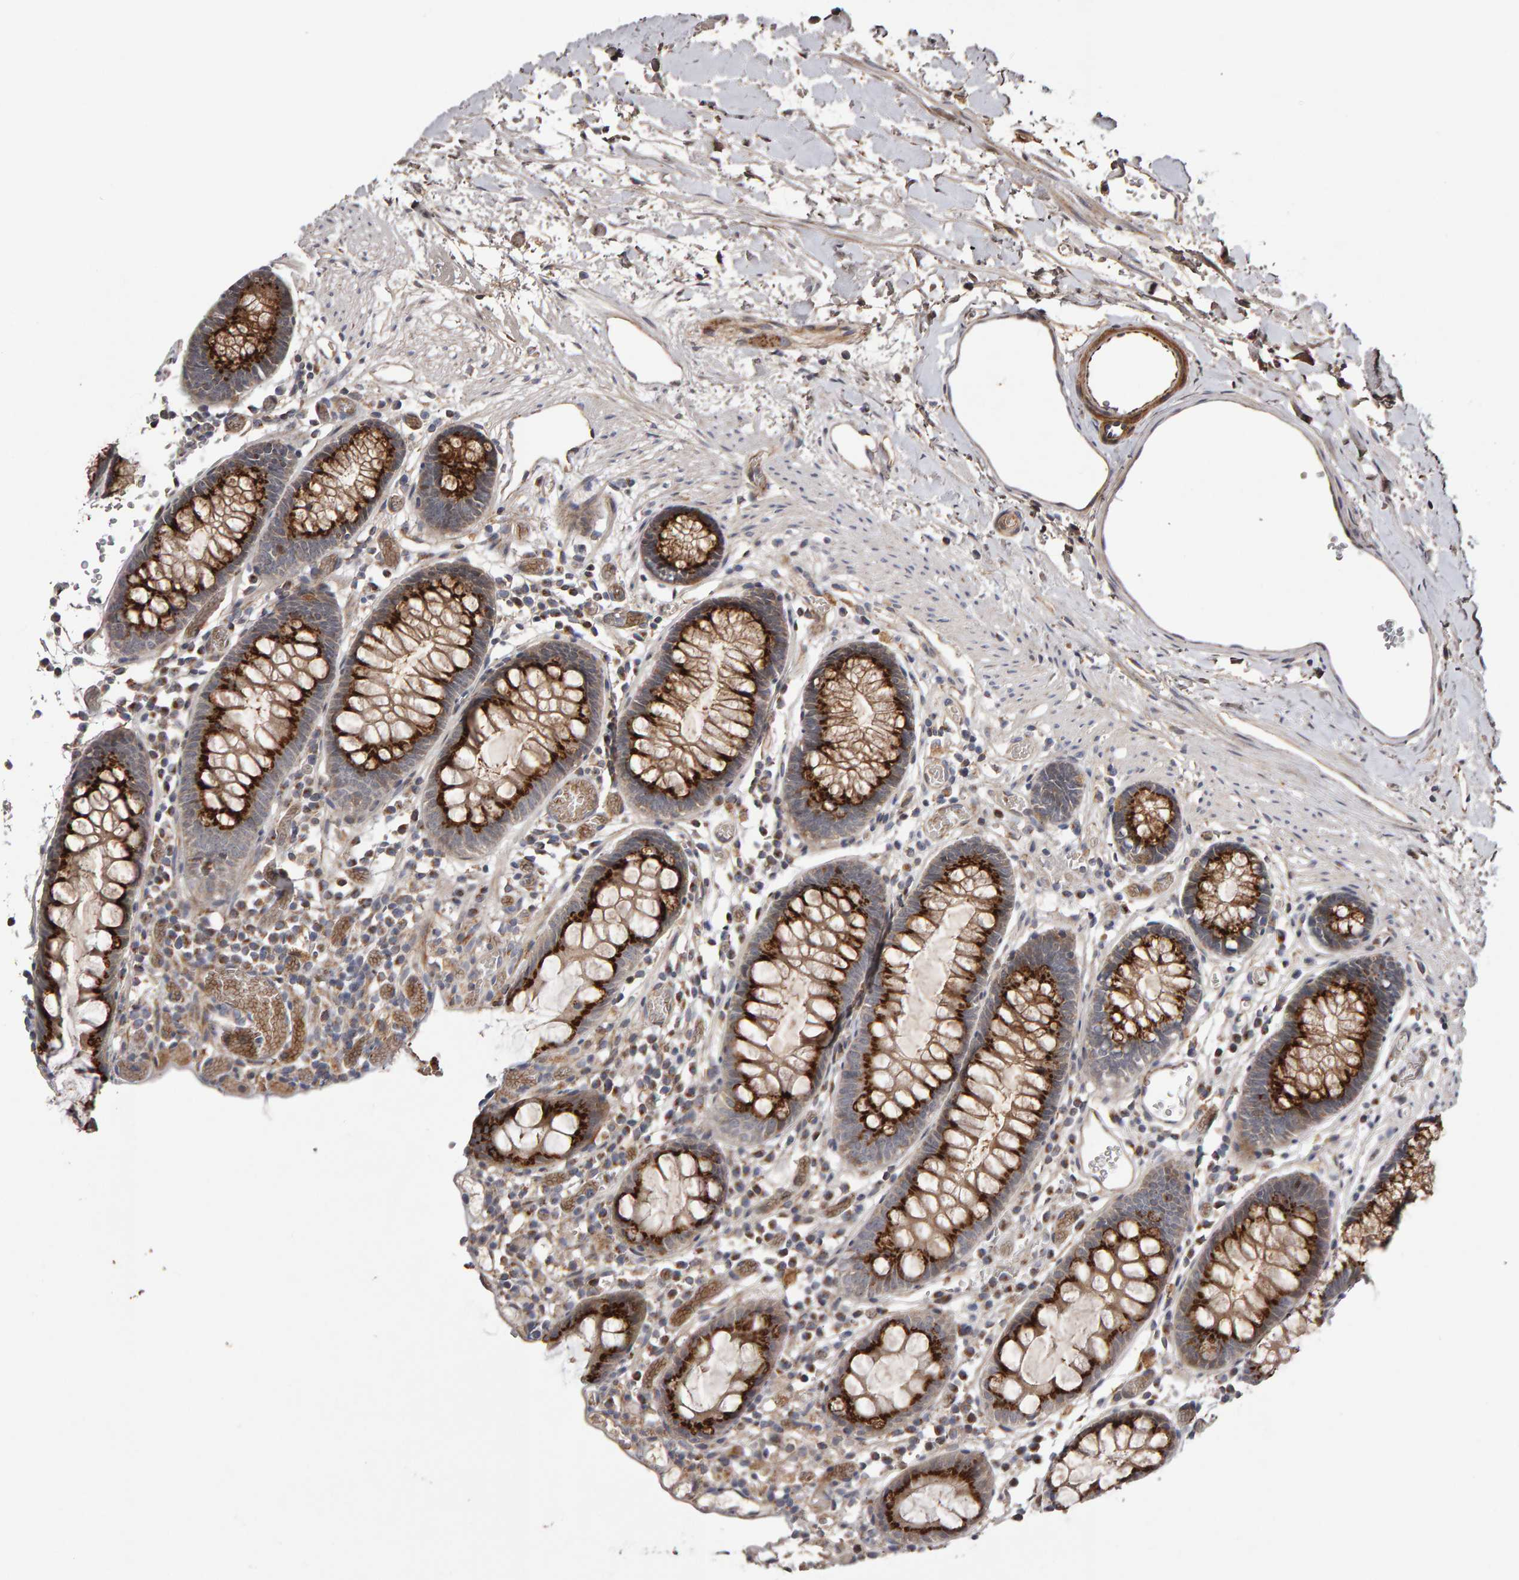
{"staining": {"intensity": "moderate", "quantity": ">75%", "location": "cytoplasmic/membranous"}, "tissue": "colon", "cell_type": "Endothelial cells", "image_type": "normal", "snomed": [{"axis": "morphology", "description": "Normal tissue, NOS"}, {"axis": "topography", "description": "Colon"}], "caption": "Colon stained with IHC reveals moderate cytoplasmic/membranous expression in about >75% of endothelial cells. Immunohistochemistry stains the protein in brown and the nuclei are stained blue.", "gene": "CANT1", "patient": {"sex": "male", "age": 14}}